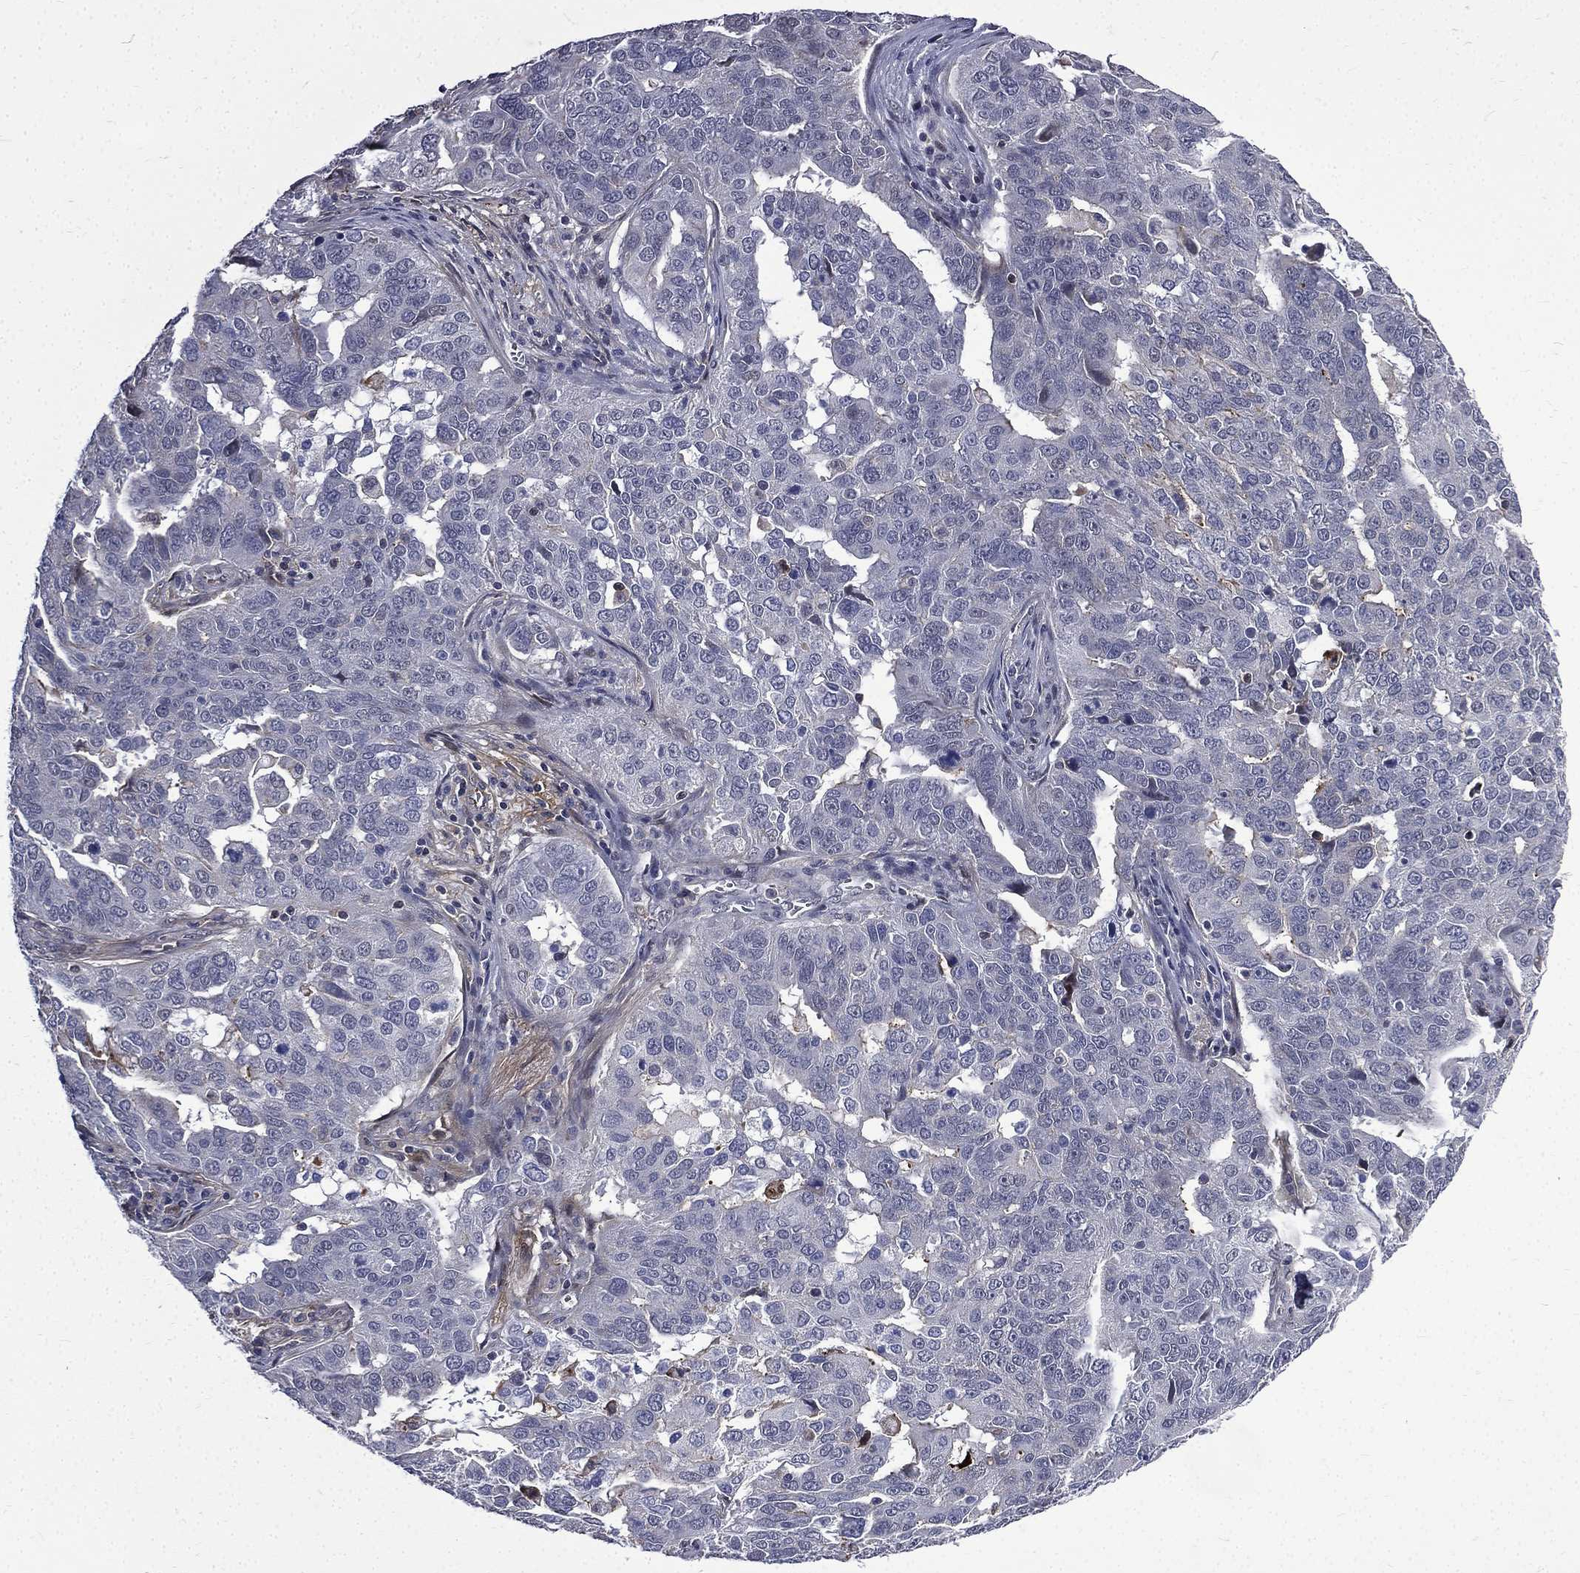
{"staining": {"intensity": "negative", "quantity": "none", "location": "none"}, "tissue": "ovarian cancer", "cell_type": "Tumor cells", "image_type": "cancer", "snomed": [{"axis": "morphology", "description": "Carcinoma, endometroid"}, {"axis": "topography", "description": "Soft tissue"}, {"axis": "topography", "description": "Ovary"}], "caption": "This micrograph is of ovarian cancer stained with IHC to label a protein in brown with the nuclei are counter-stained blue. There is no positivity in tumor cells.", "gene": "FGG", "patient": {"sex": "female", "age": 52}}